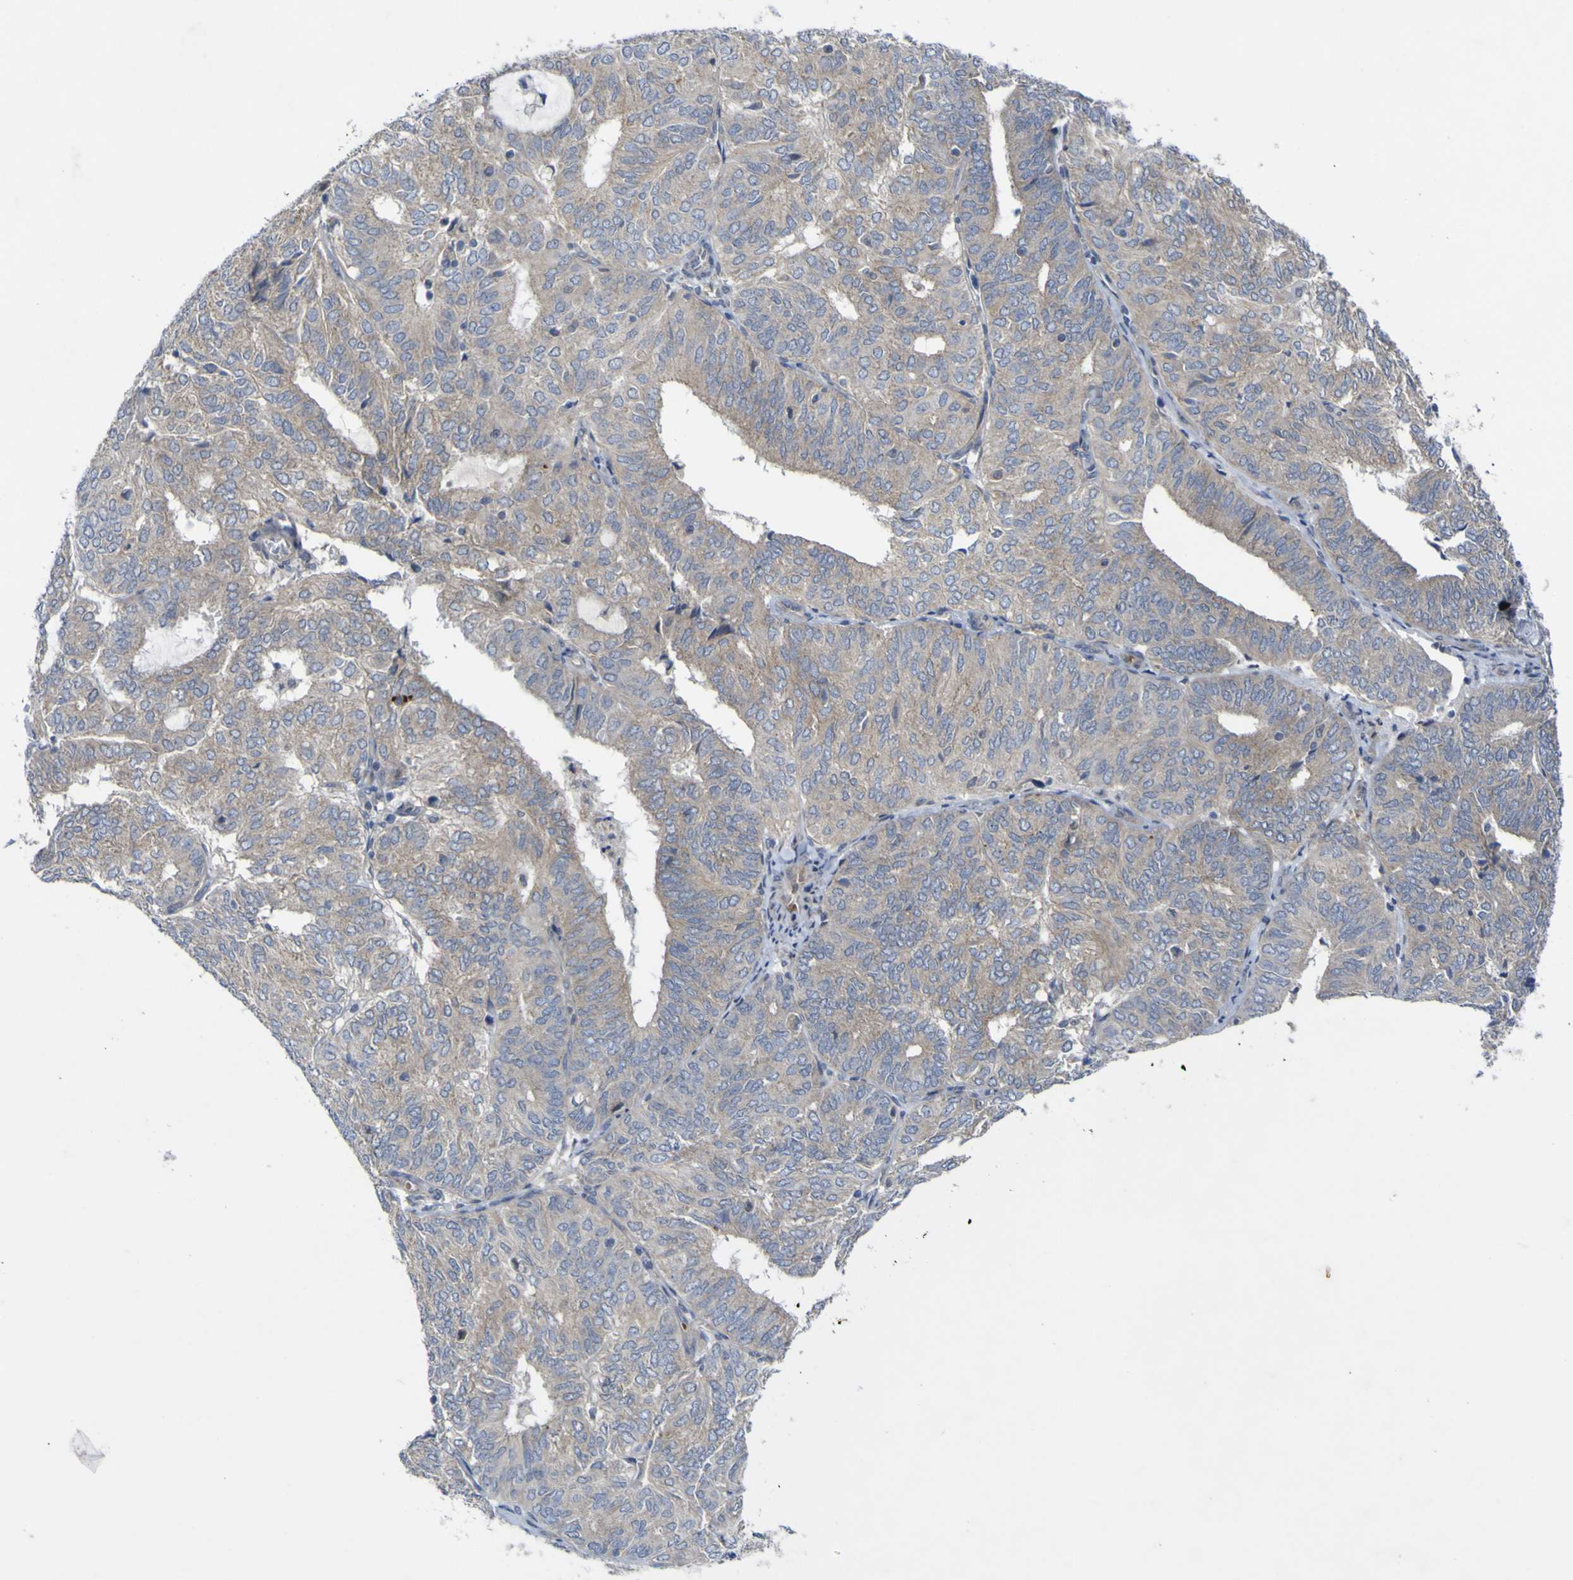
{"staining": {"intensity": "weak", "quantity": ">75%", "location": "cytoplasmic/membranous"}, "tissue": "endometrial cancer", "cell_type": "Tumor cells", "image_type": "cancer", "snomed": [{"axis": "morphology", "description": "Adenocarcinoma, NOS"}, {"axis": "topography", "description": "Uterus"}], "caption": "Human endometrial cancer (adenocarcinoma) stained with a protein marker displays weak staining in tumor cells.", "gene": "NAV1", "patient": {"sex": "female", "age": 60}}